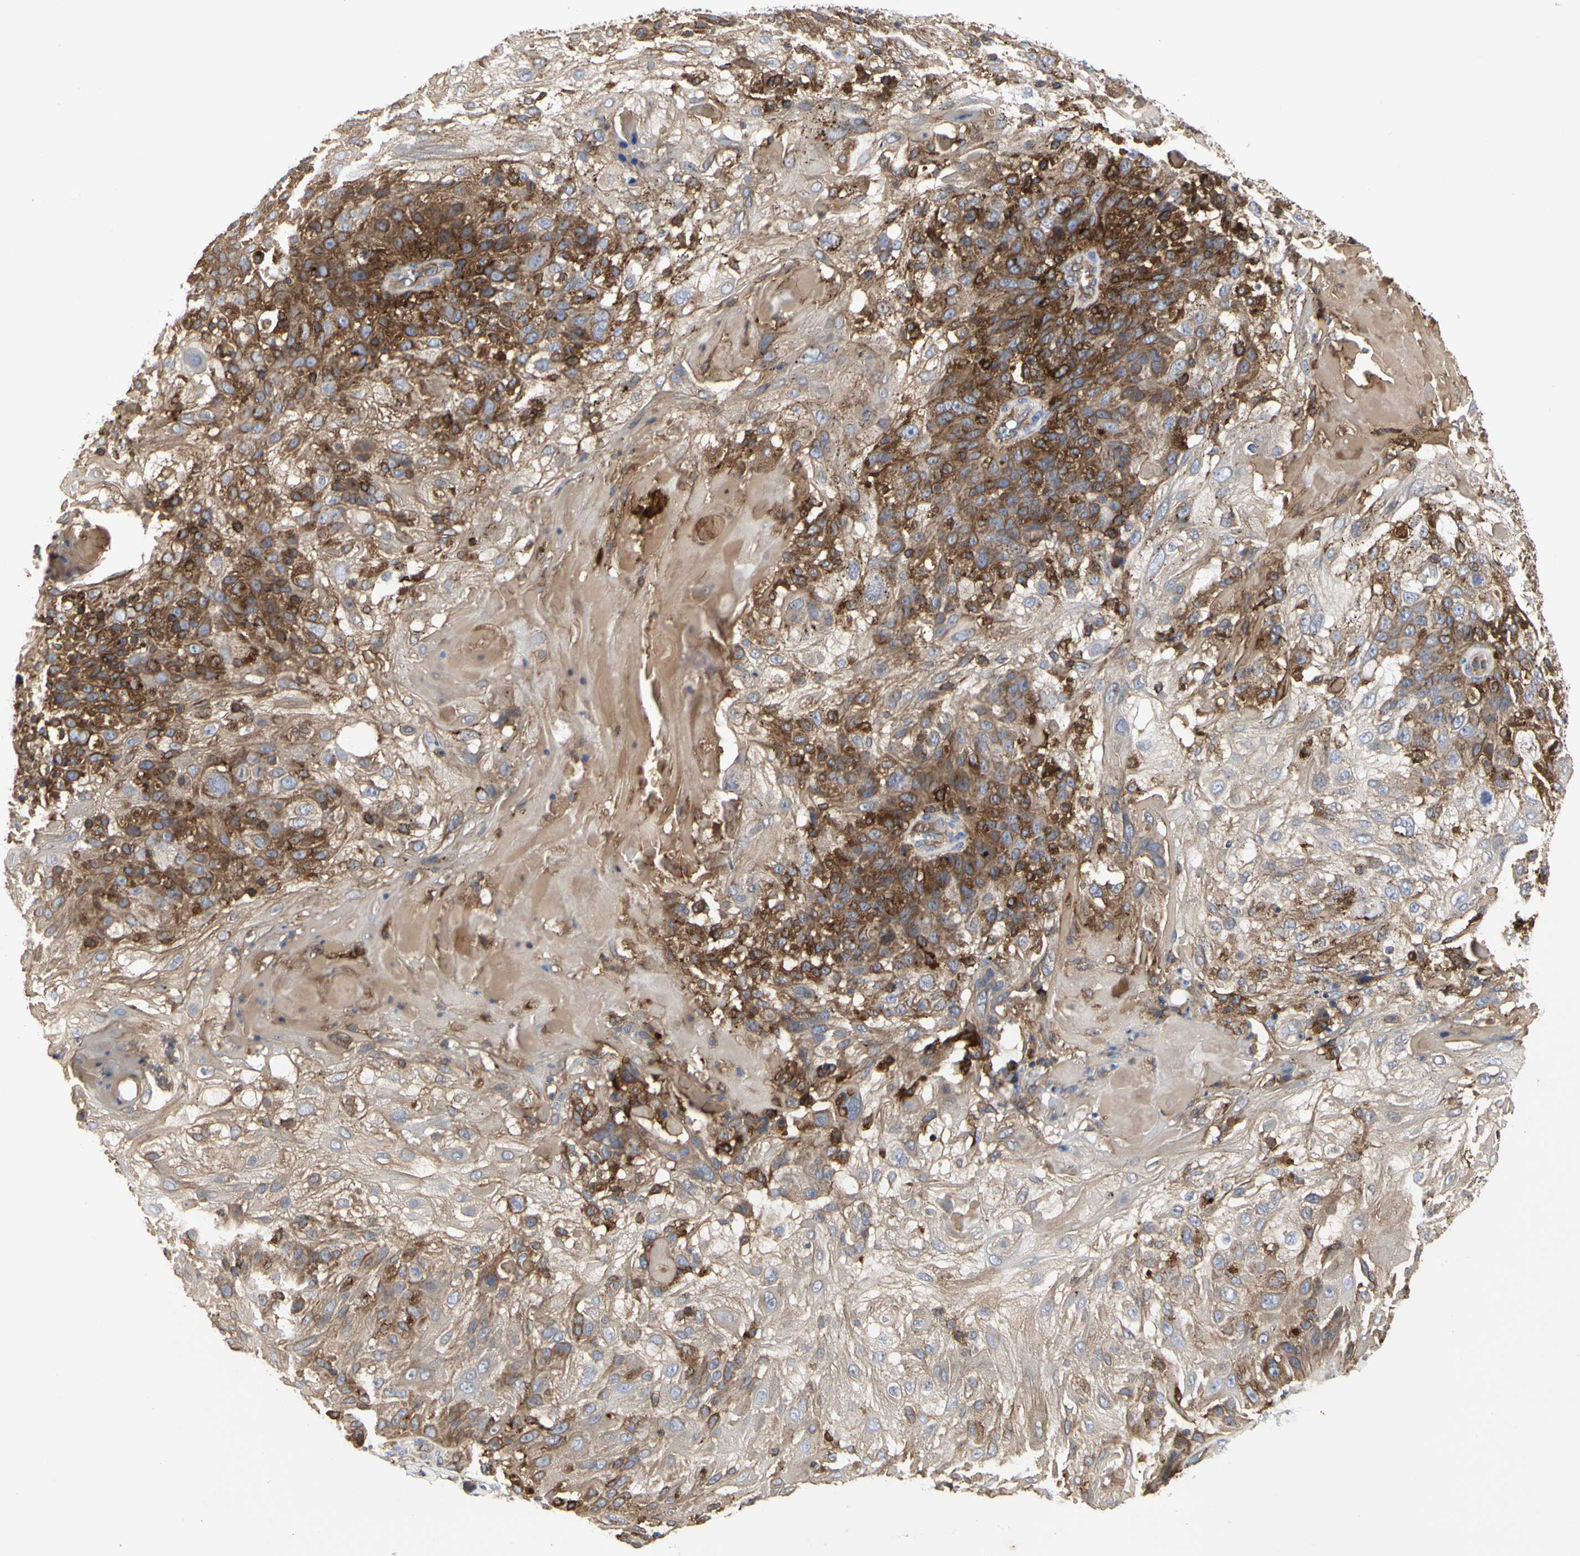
{"staining": {"intensity": "strong", "quantity": "25%-75%", "location": "cytoplasmic/membranous"}, "tissue": "skin cancer", "cell_type": "Tumor cells", "image_type": "cancer", "snomed": [{"axis": "morphology", "description": "Normal tissue, NOS"}, {"axis": "morphology", "description": "Squamous cell carcinoma, NOS"}, {"axis": "topography", "description": "Skin"}], "caption": "Immunohistochemical staining of human skin squamous cell carcinoma displays high levels of strong cytoplasmic/membranous positivity in about 25%-75% of tumor cells.", "gene": "NAPG", "patient": {"sex": "female", "age": 83}}